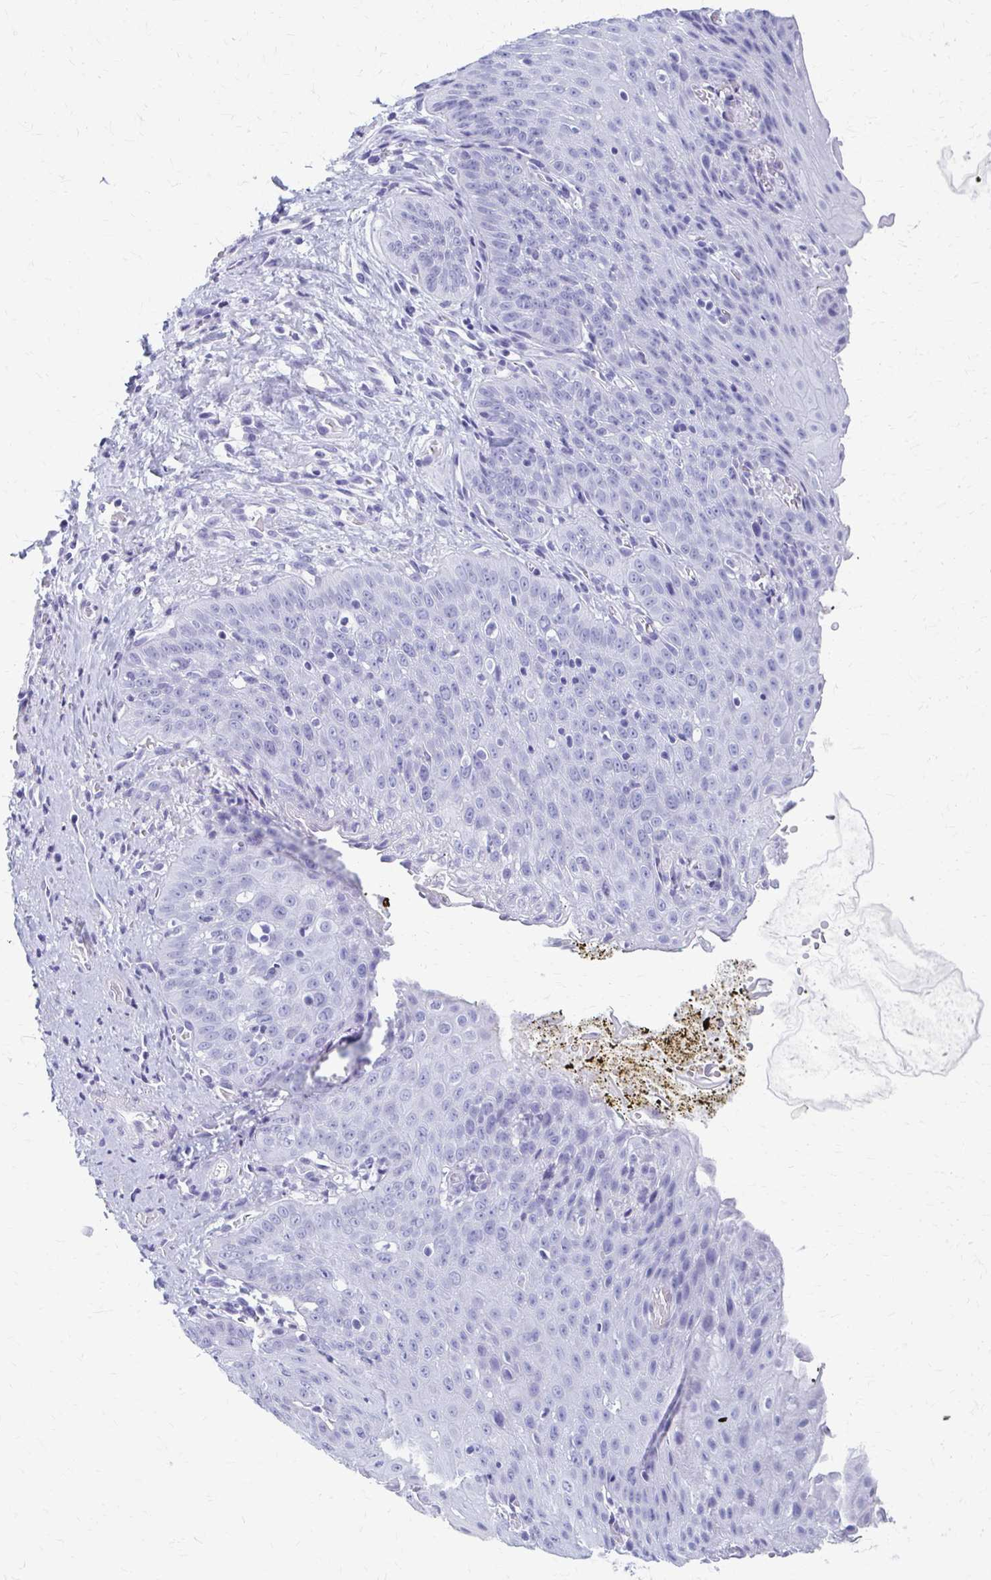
{"staining": {"intensity": "negative", "quantity": "none", "location": "none"}, "tissue": "esophagus", "cell_type": "Squamous epithelial cells", "image_type": "normal", "snomed": [{"axis": "morphology", "description": "Normal tissue, NOS"}, {"axis": "topography", "description": "Esophagus"}], "caption": "Immunohistochemical staining of benign human esophagus shows no significant positivity in squamous epithelial cells.", "gene": "CELF5", "patient": {"sex": "male", "age": 71}}